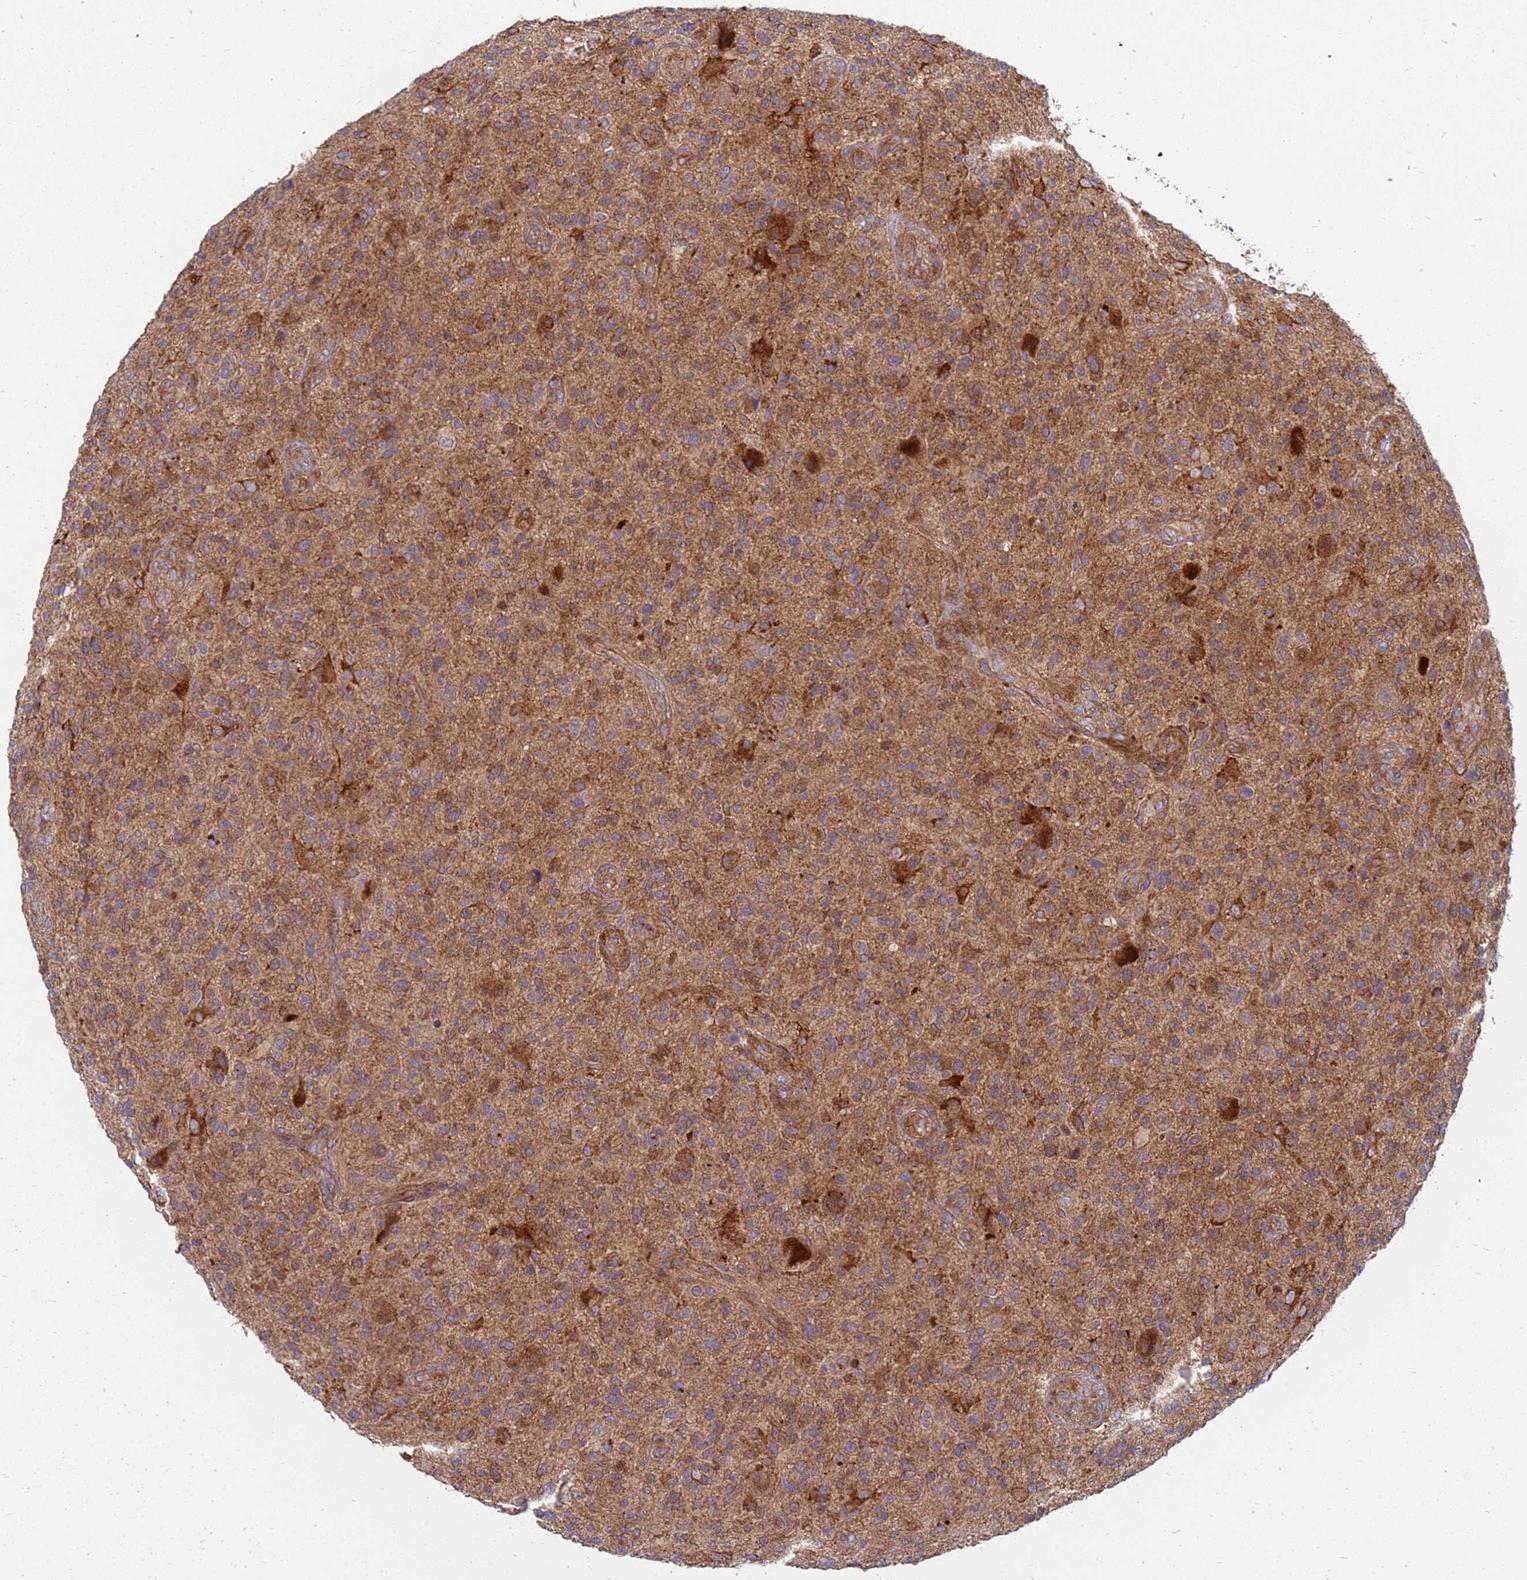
{"staining": {"intensity": "moderate", "quantity": "<25%", "location": "cytoplasmic/membranous"}, "tissue": "glioma", "cell_type": "Tumor cells", "image_type": "cancer", "snomed": [{"axis": "morphology", "description": "Glioma, malignant, High grade"}, {"axis": "topography", "description": "Brain"}], "caption": "Immunohistochemistry (IHC) photomicrograph of neoplastic tissue: glioma stained using immunohistochemistry (IHC) demonstrates low levels of moderate protein expression localized specifically in the cytoplasmic/membranous of tumor cells, appearing as a cytoplasmic/membranous brown color.", "gene": "CDC34", "patient": {"sex": "male", "age": 47}}